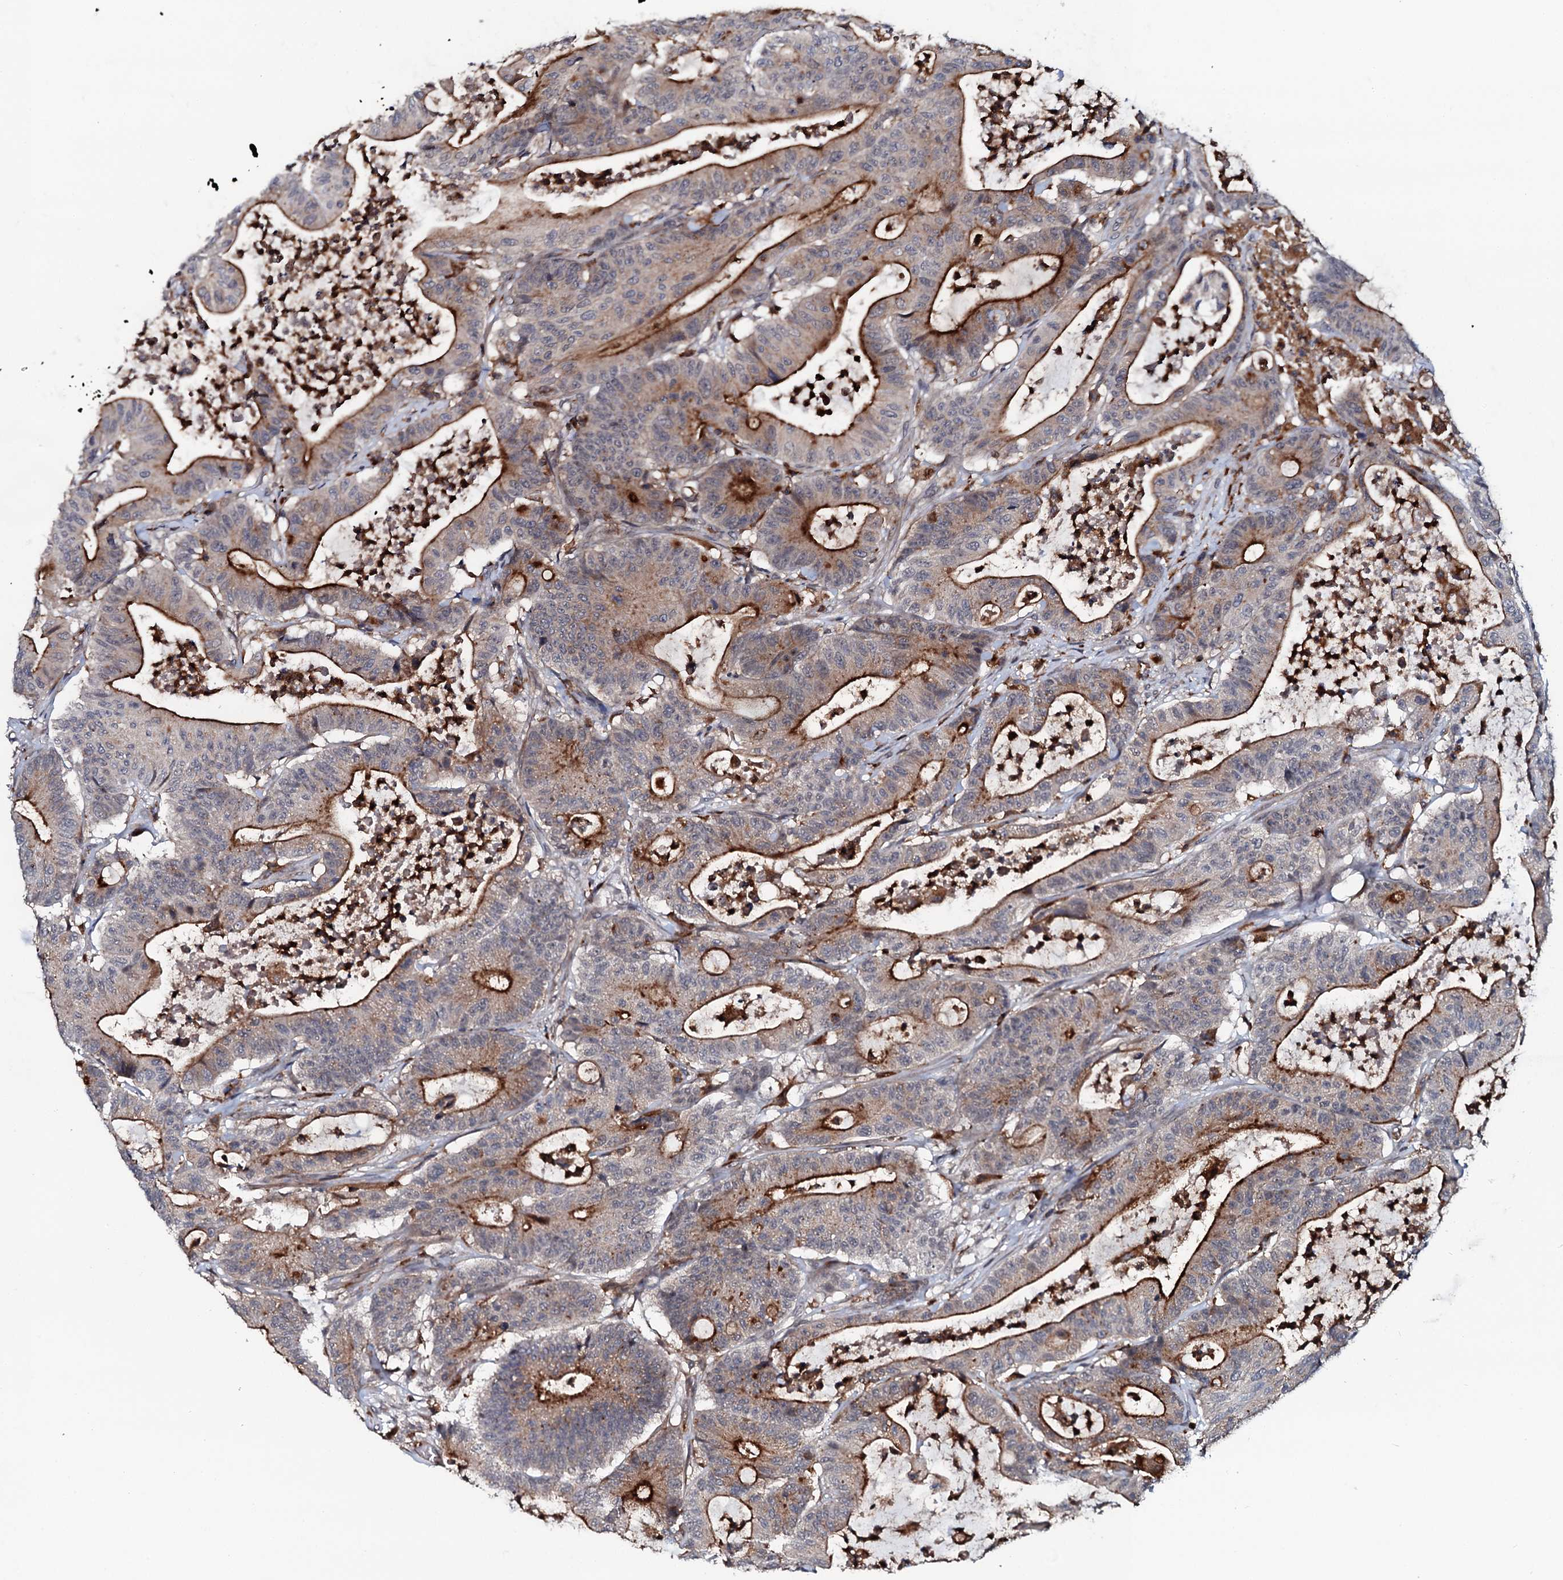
{"staining": {"intensity": "strong", "quantity": "25%-75%", "location": "cytoplasmic/membranous"}, "tissue": "colorectal cancer", "cell_type": "Tumor cells", "image_type": "cancer", "snomed": [{"axis": "morphology", "description": "Adenocarcinoma, NOS"}, {"axis": "topography", "description": "Colon"}], "caption": "This micrograph demonstrates immunohistochemistry (IHC) staining of colorectal adenocarcinoma, with high strong cytoplasmic/membranous expression in about 25%-75% of tumor cells.", "gene": "VAMP8", "patient": {"sex": "female", "age": 84}}